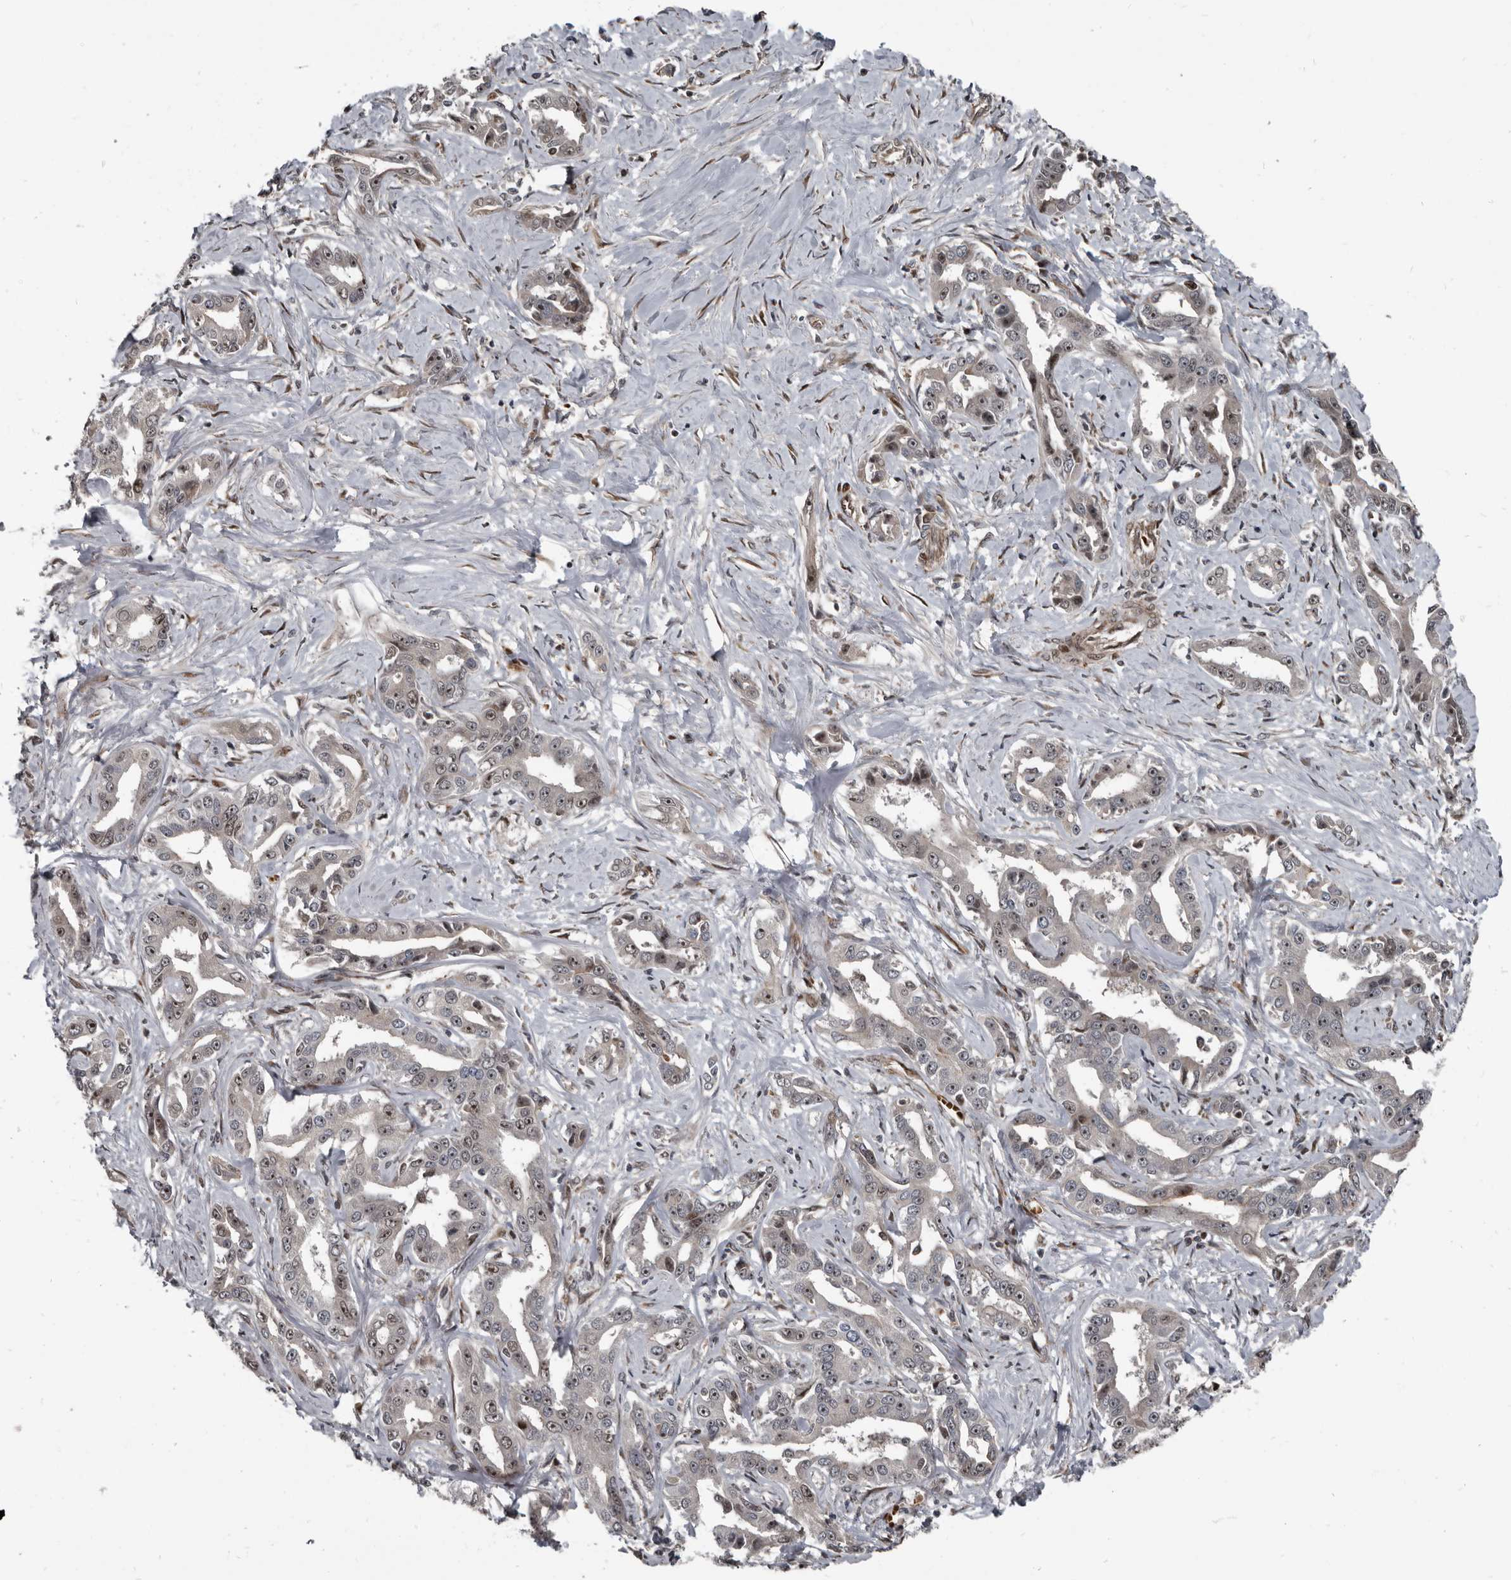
{"staining": {"intensity": "moderate", "quantity": "25%-75%", "location": "cytoplasmic/membranous,nuclear"}, "tissue": "liver cancer", "cell_type": "Tumor cells", "image_type": "cancer", "snomed": [{"axis": "morphology", "description": "Cholangiocarcinoma"}, {"axis": "topography", "description": "Liver"}], "caption": "Immunohistochemistry (IHC) photomicrograph of neoplastic tissue: human cholangiocarcinoma (liver) stained using immunohistochemistry (IHC) displays medium levels of moderate protein expression localized specifically in the cytoplasmic/membranous and nuclear of tumor cells, appearing as a cytoplasmic/membranous and nuclear brown color.", "gene": "CHD1L", "patient": {"sex": "male", "age": 59}}